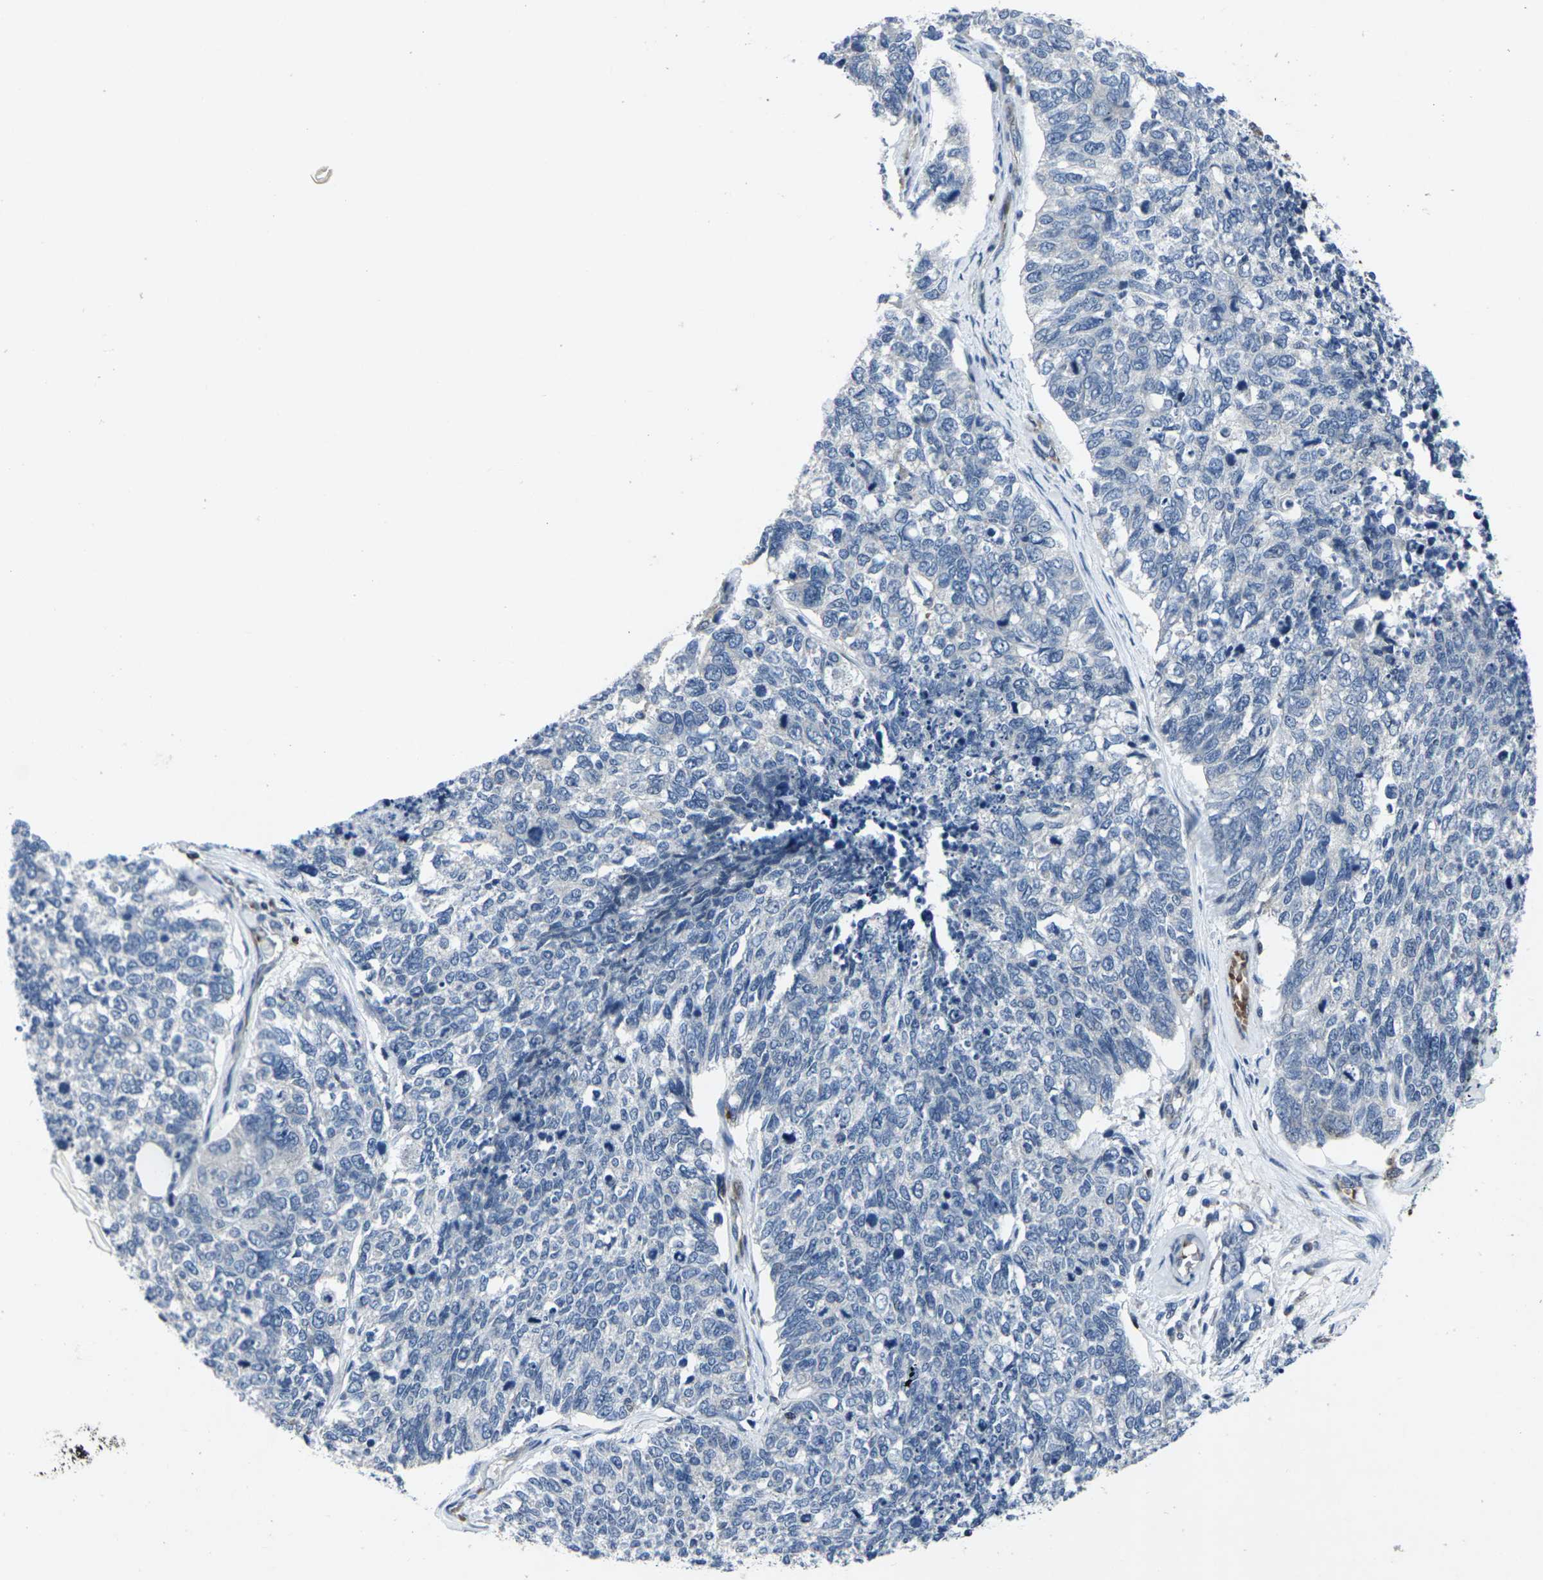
{"staining": {"intensity": "negative", "quantity": "none", "location": "none"}, "tissue": "cervical cancer", "cell_type": "Tumor cells", "image_type": "cancer", "snomed": [{"axis": "morphology", "description": "Squamous cell carcinoma, NOS"}, {"axis": "topography", "description": "Cervix"}], "caption": "An image of cervical squamous cell carcinoma stained for a protein reveals no brown staining in tumor cells. (DAB IHC visualized using brightfield microscopy, high magnification).", "gene": "STAT4", "patient": {"sex": "female", "age": 63}}